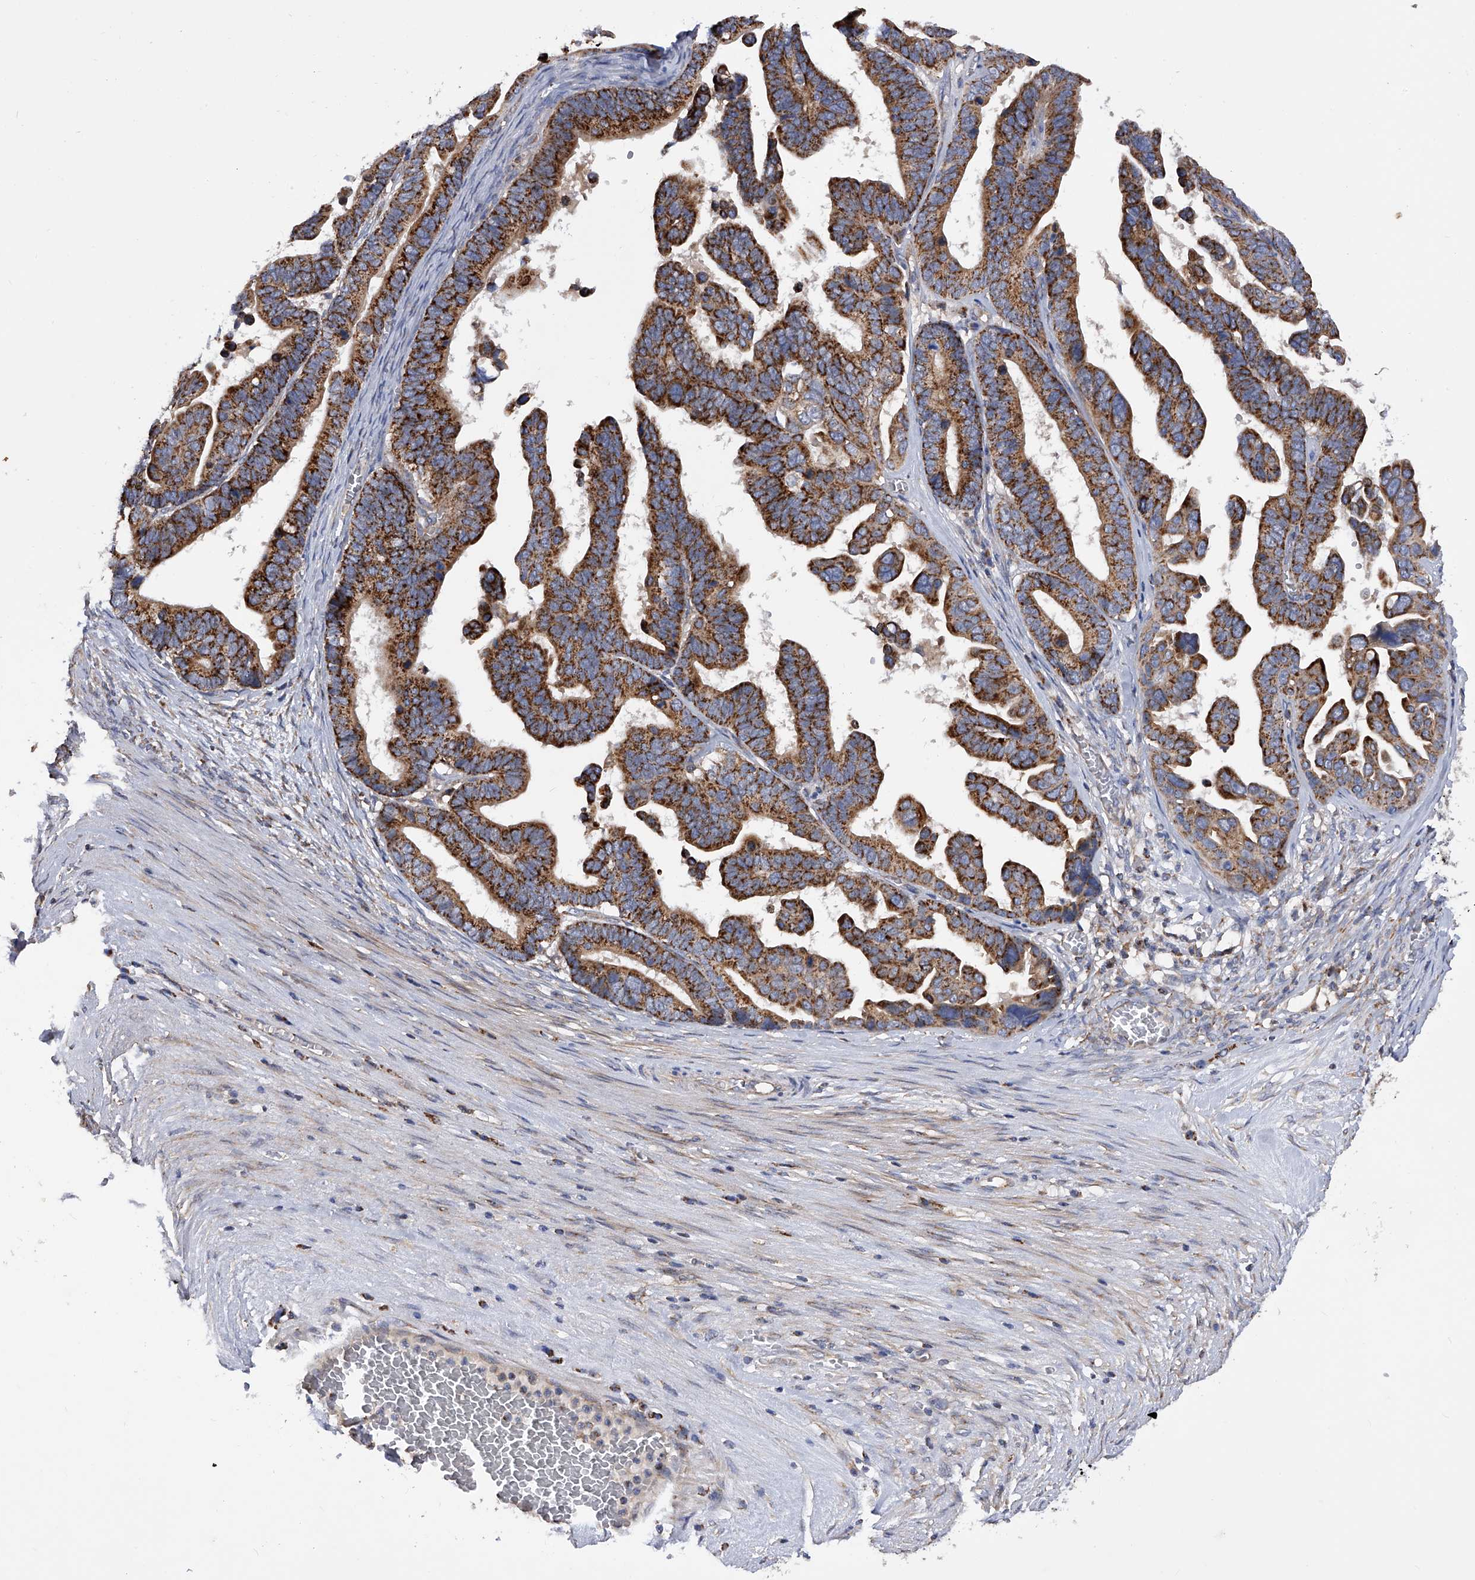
{"staining": {"intensity": "strong", "quantity": ">75%", "location": "cytoplasmic/membranous"}, "tissue": "ovarian cancer", "cell_type": "Tumor cells", "image_type": "cancer", "snomed": [{"axis": "morphology", "description": "Cystadenocarcinoma, serous, NOS"}, {"axis": "topography", "description": "Ovary"}], "caption": "Immunohistochemistry (IHC) (DAB) staining of ovarian cancer (serous cystadenocarcinoma) displays strong cytoplasmic/membranous protein expression in approximately >75% of tumor cells. (brown staining indicates protein expression, while blue staining denotes nuclei).", "gene": "PDSS2", "patient": {"sex": "female", "age": 56}}